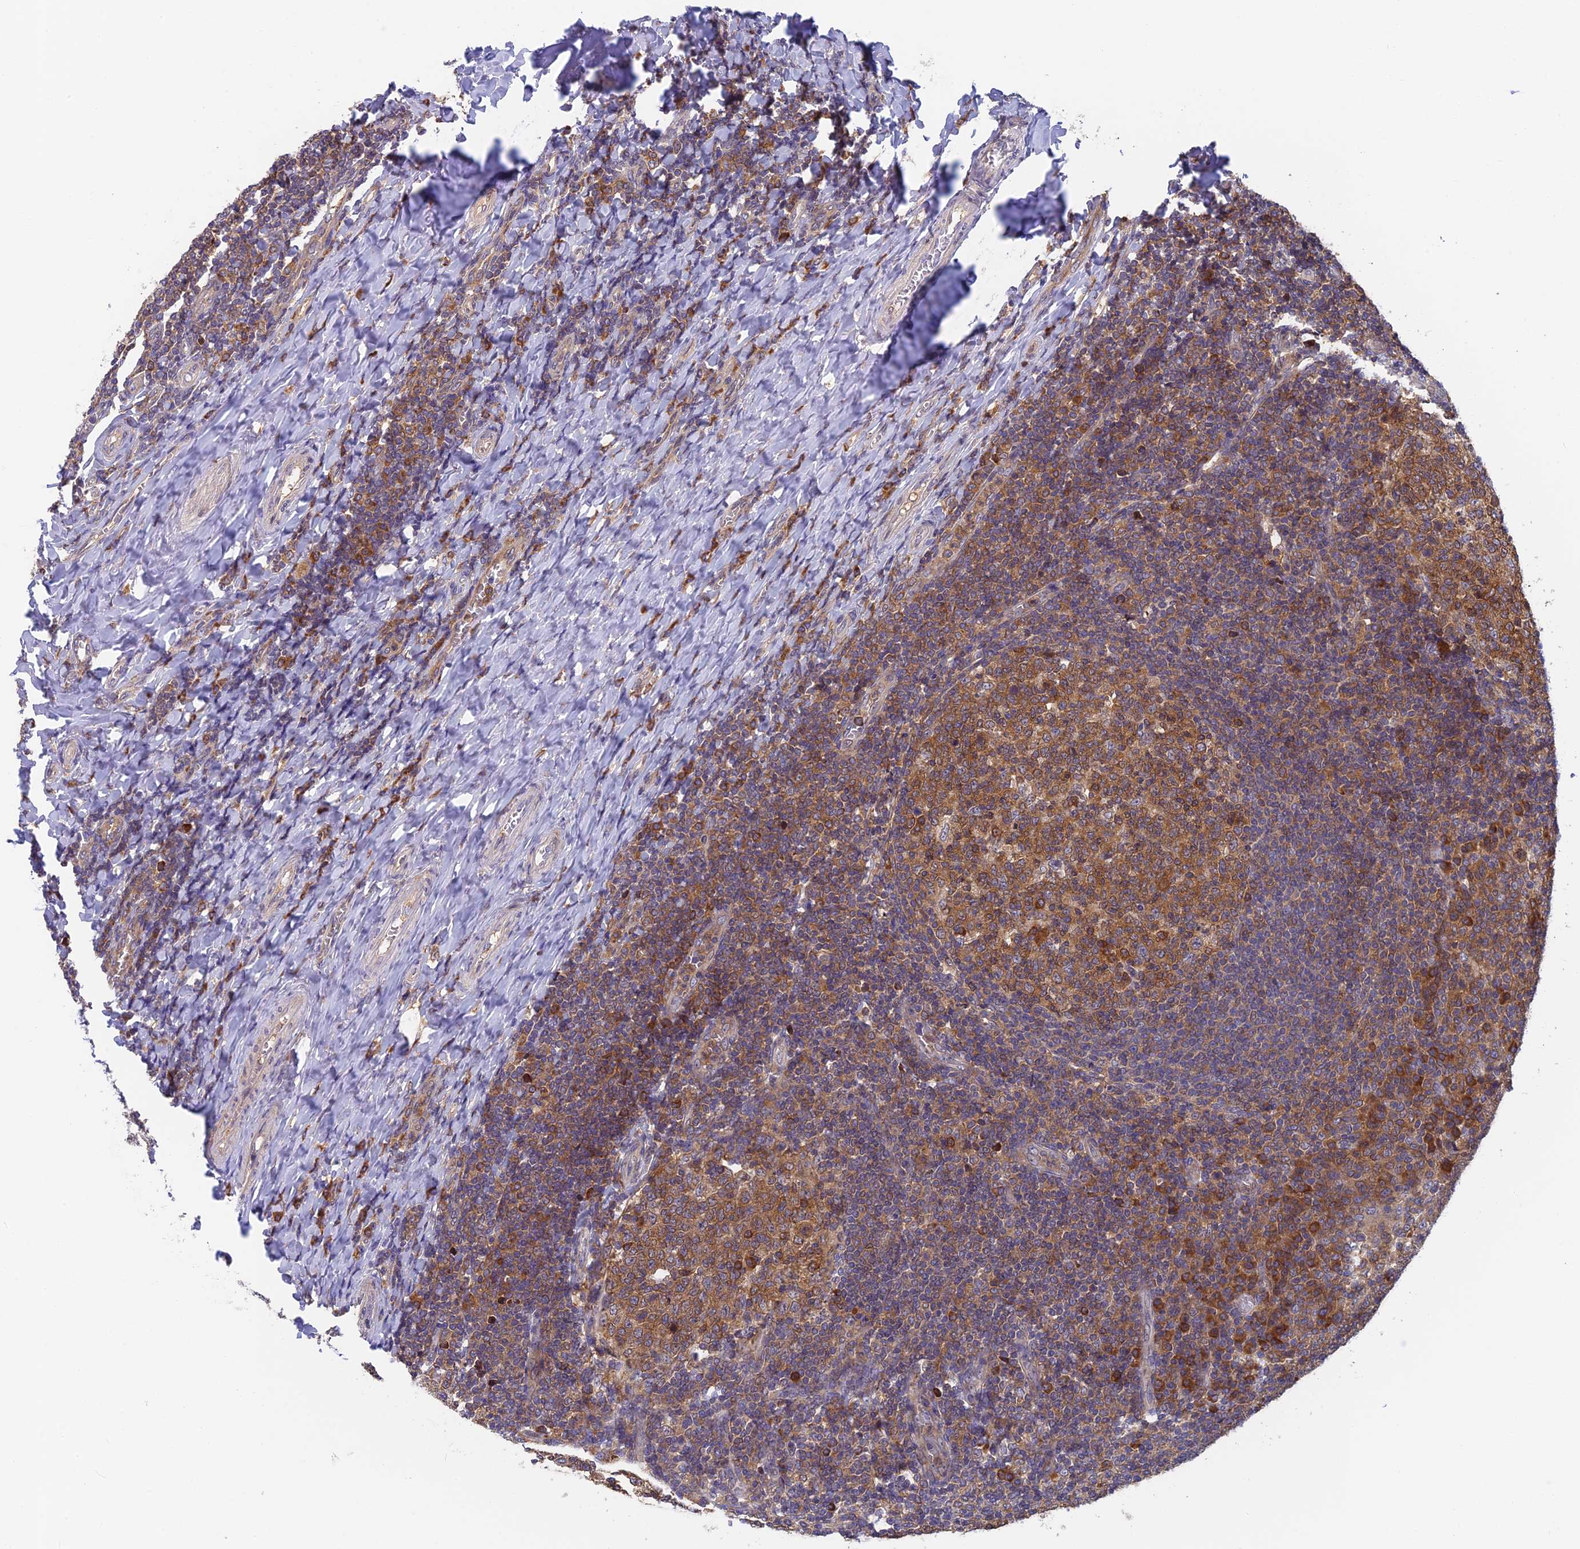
{"staining": {"intensity": "moderate", "quantity": ">75%", "location": "cytoplasmic/membranous"}, "tissue": "tonsil", "cell_type": "Germinal center cells", "image_type": "normal", "snomed": [{"axis": "morphology", "description": "Normal tissue, NOS"}, {"axis": "topography", "description": "Tonsil"}], "caption": "Immunohistochemical staining of unremarkable tonsil displays >75% levels of moderate cytoplasmic/membranous protein expression in about >75% of germinal center cells. (DAB (3,3'-diaminobenzidine) = brown stain, brightfield microscopy at high magnification).", "gene": "IPO5", "patient": {"sex": "female", "age": 19}}